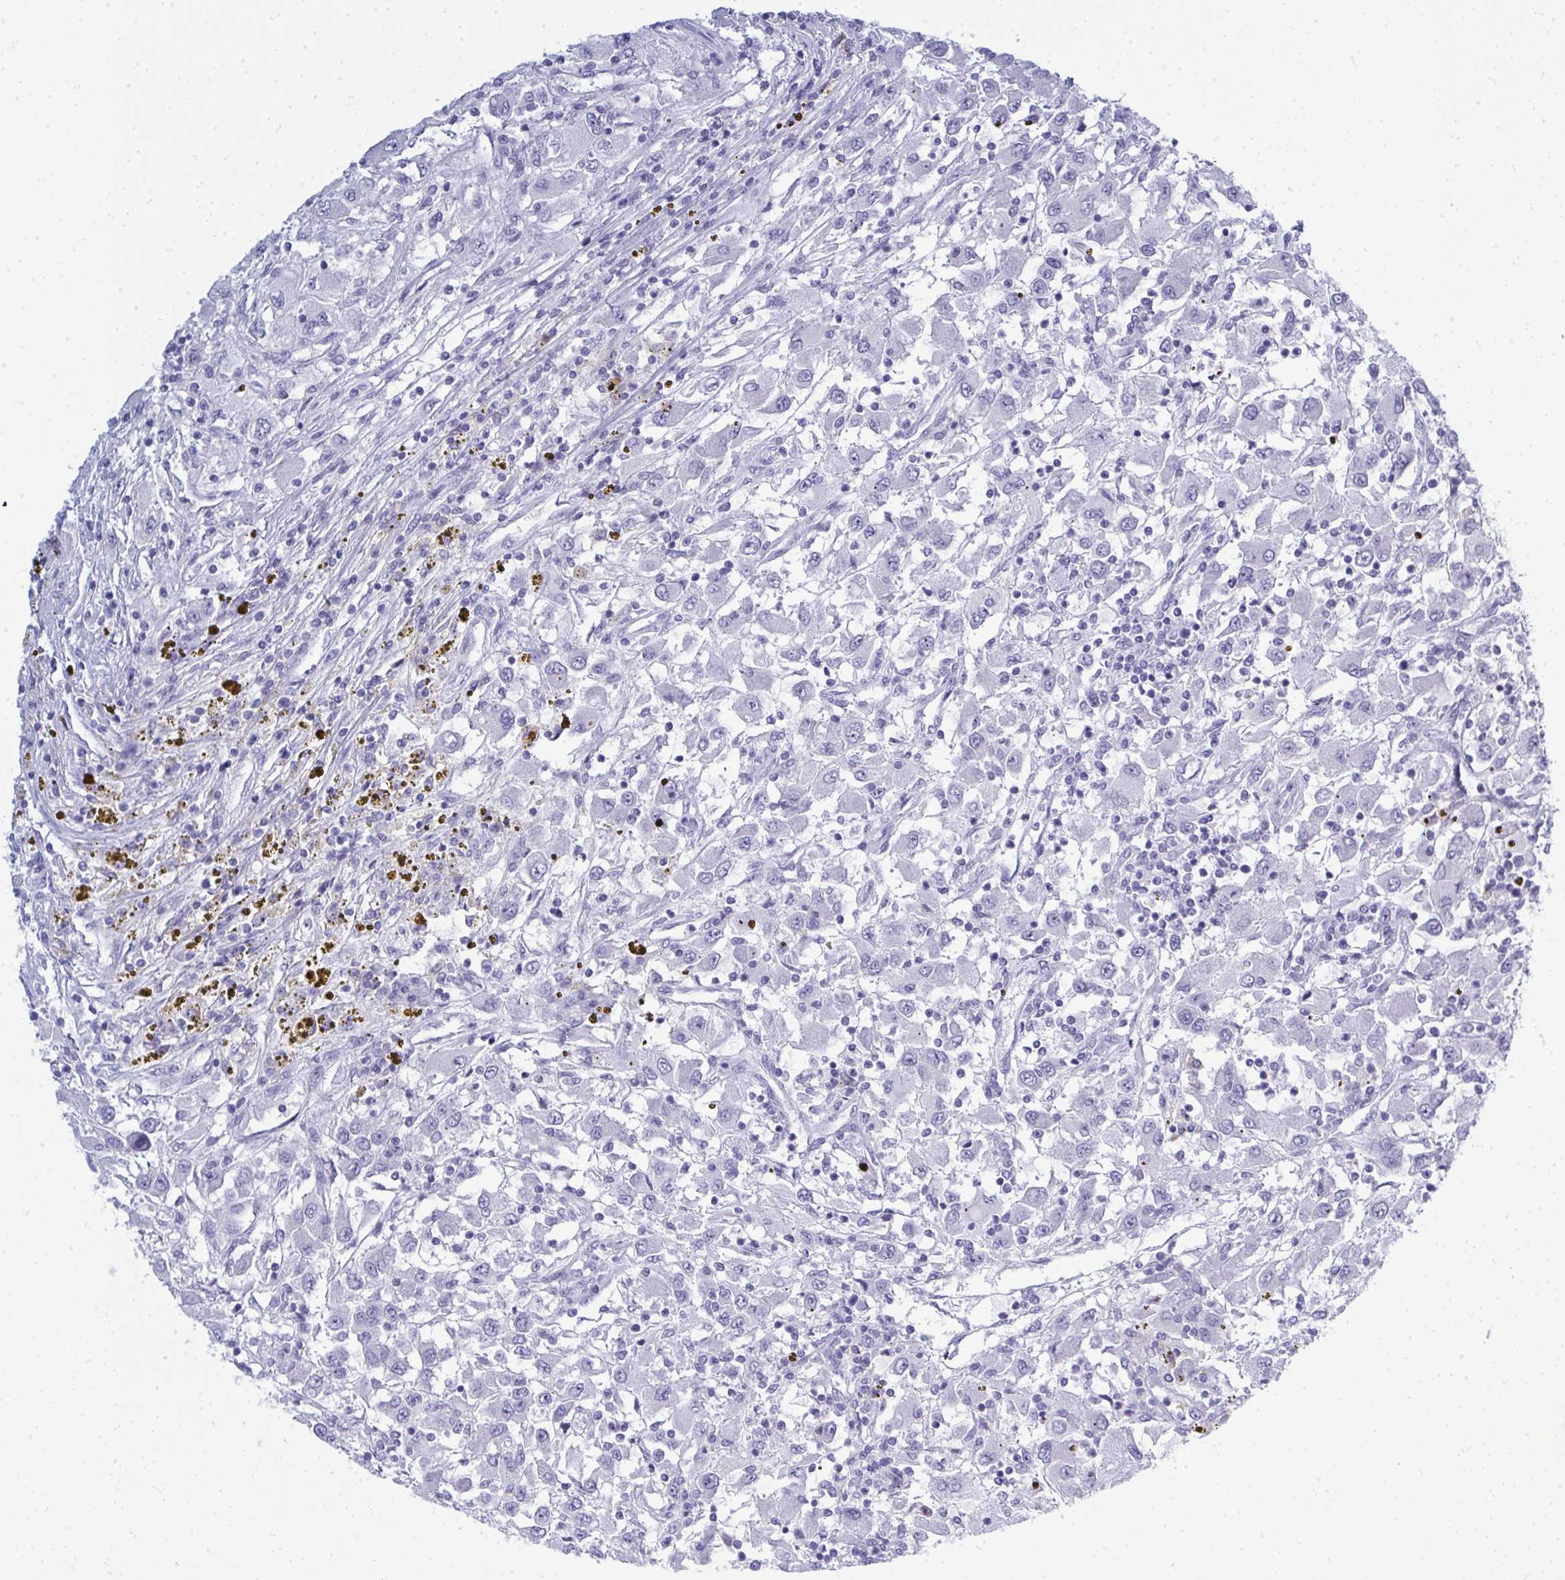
{"staining": {"intensity": "negative", "quantity": "none", "location": "none"}, "tissue": "renal cancer", "cell_type": "Tumor cells", "image_type": "cancer", "snomed": [{"axis": "morphology", "description": "Adenocarcinoma, NOS"}, {"axis": "topography", "description": "Kidney"}], "caption": "High magnification brightfield microscopy of renal adenocarcinoma stained with DAB (brown) and counterstained with hematoxylin (blue): tumor cells show no significant expression.", "gene": "QDPR", "patient": {"sex": "female", "age": 67}}